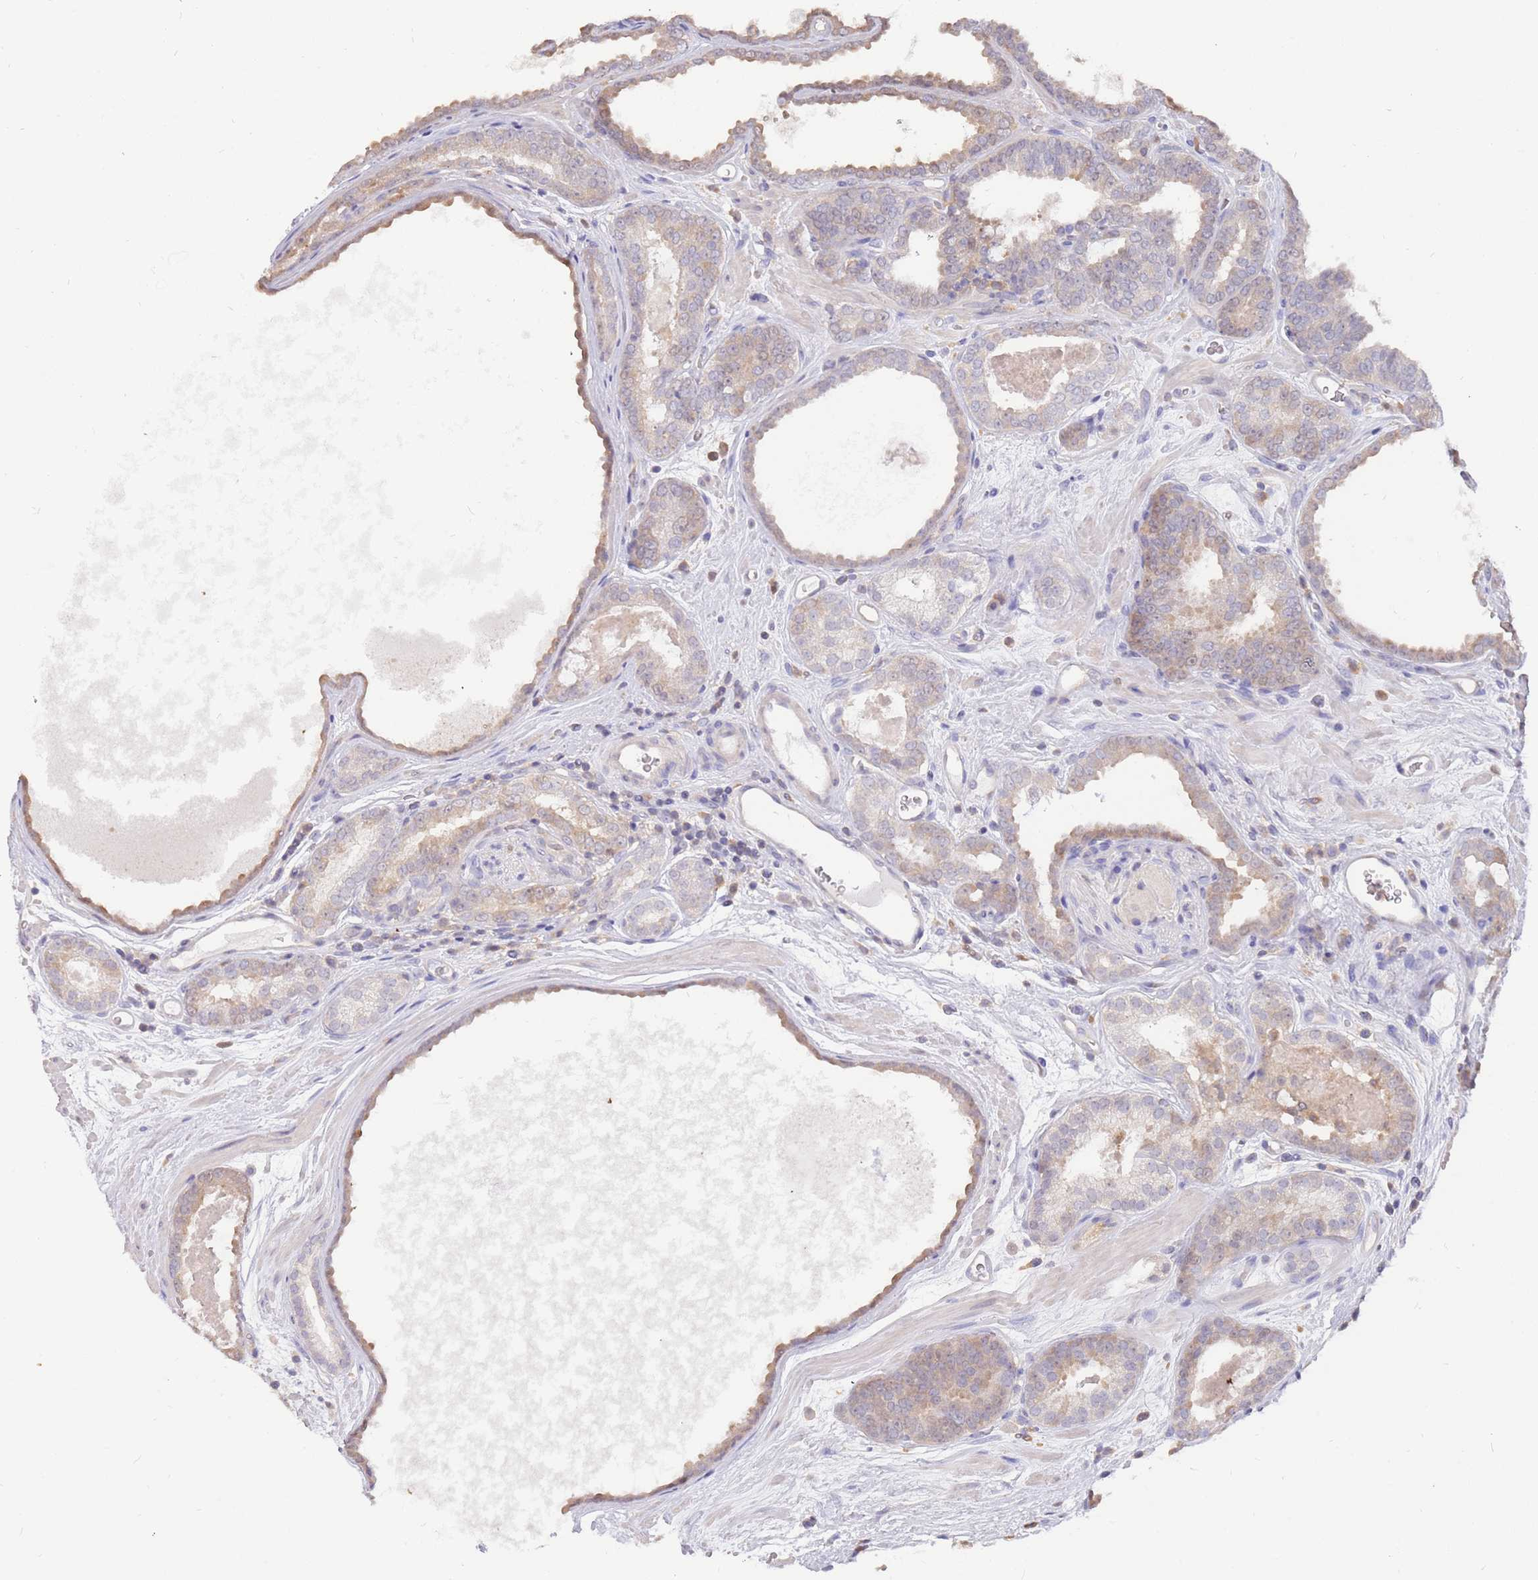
{"staining": {"intensity": "weak", "quantity": ">75%", "location": "cytoplasmic/membranous"}, "tissue": "prostate cancer", "cell_type": "Tumor cells", "image_type": "cancer", "snomed": [{"axis": "morphology", "description": "Adenocarcinoma, High grade"}, {"axis": "topography", "description": "Prostate"}], "caption": "High-power microscopy captured an immunohistochemistry image of prostate cancer (high-grade adenocarcinoma), revealing weak cytoplasmic/membranous staining in approximately >75% of tumor cells. The staining is performed using DAB (3,3'-diaminobenzidine) brown chromogen to label protein expression. The nuclei are counter-stained blue using hematoxylin.", "gene": "AP5S1", "patient": {"sex": "male", "age": 72}}